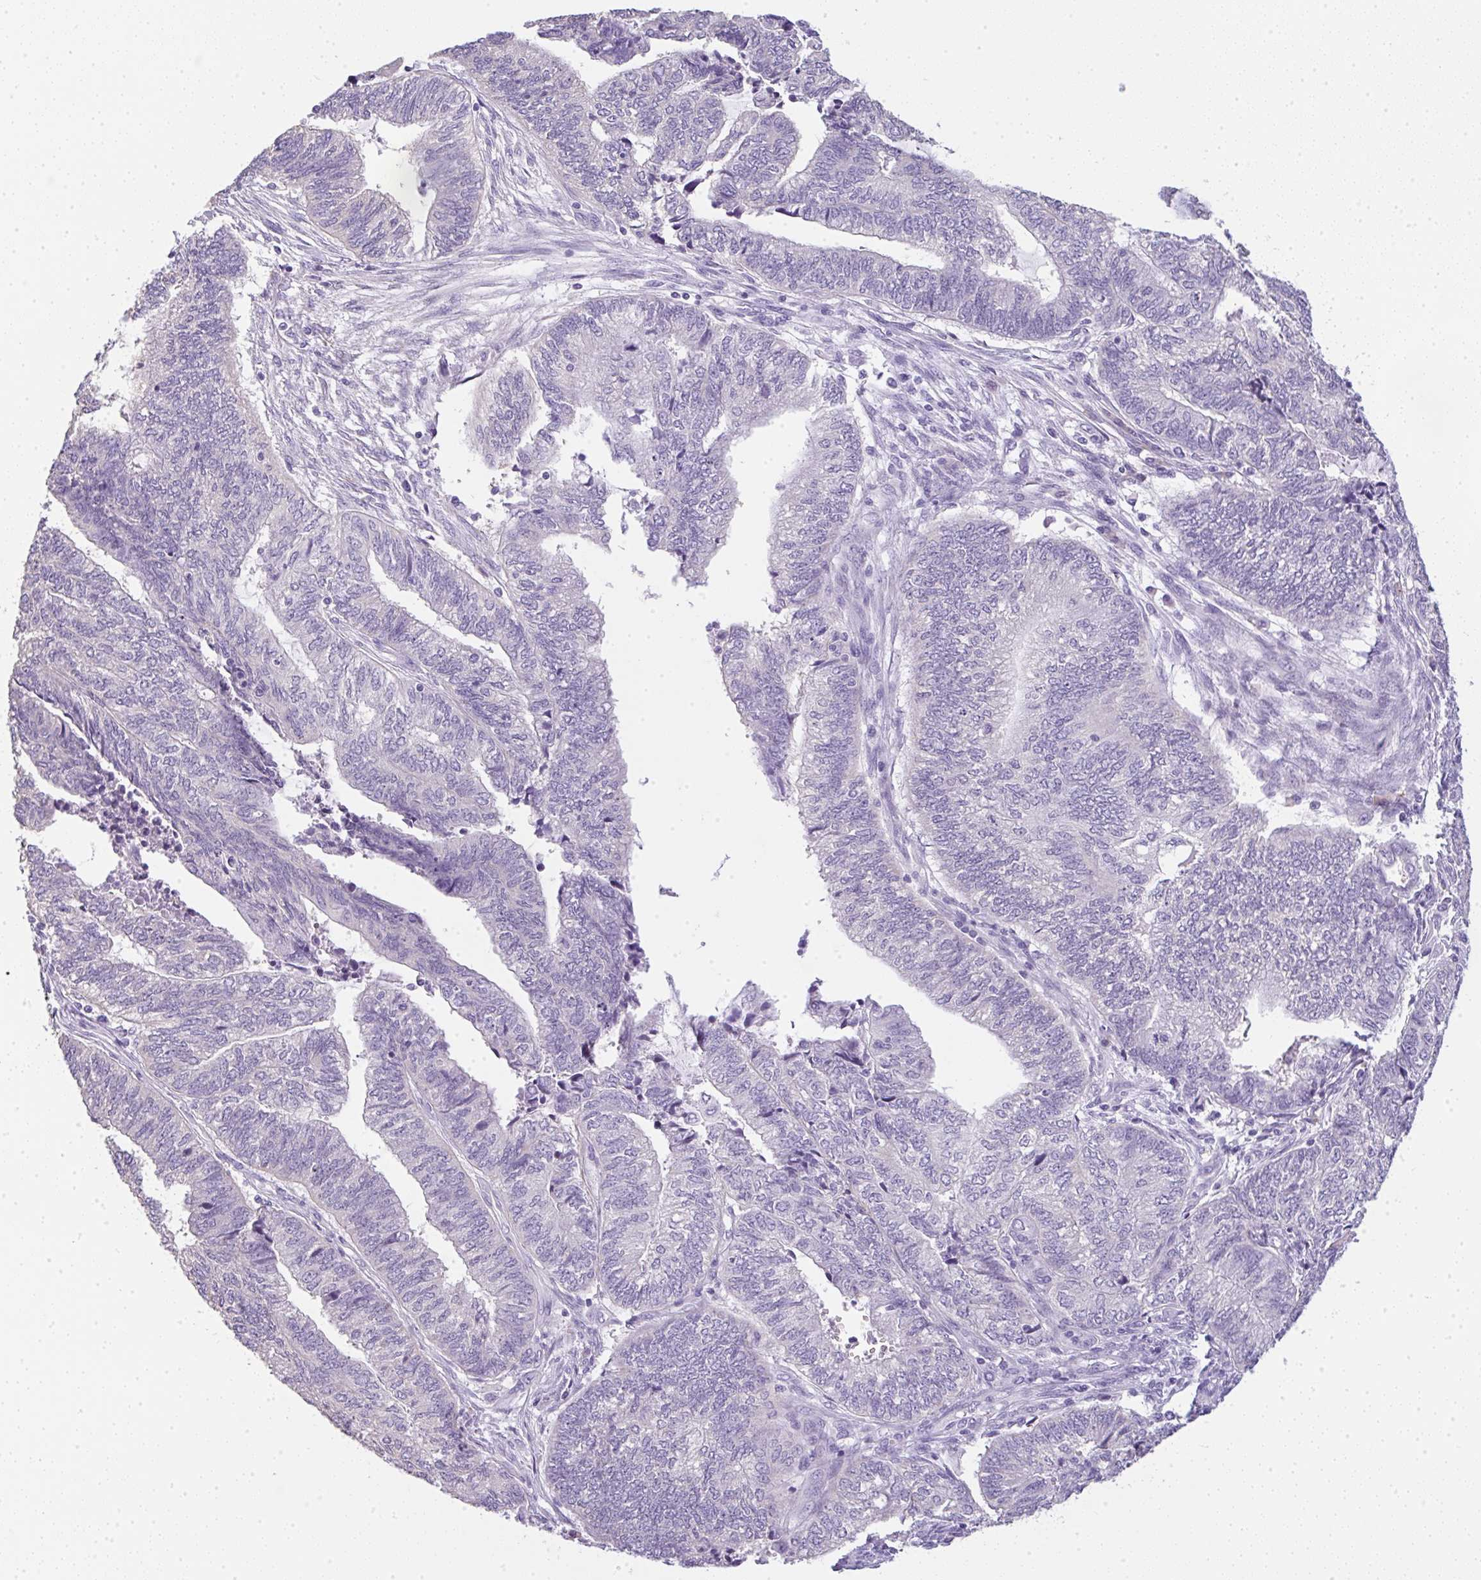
{"staining": {"intensity": "negative", "quantity": "none", "location": "none"}, "tissue": "endometrial cancer", "cell_type": "Tumor cells", "image_type": "cancer", "snomed": [{"axis": "morphology", "description": "Adenocarcinoma, NOS"}, {"axis": "topography", "description": "Uterus"}, {"axis": "topography", "description": "Endometrium"}], "caption": "Immunohistochemistry histopathology image of adenocarcinoma (endometrial) stained for a protein (brown), which reveals no staining in tumor cells.", "gene": "LPAR4", "patient": {"sex": "female", "age": 70}}